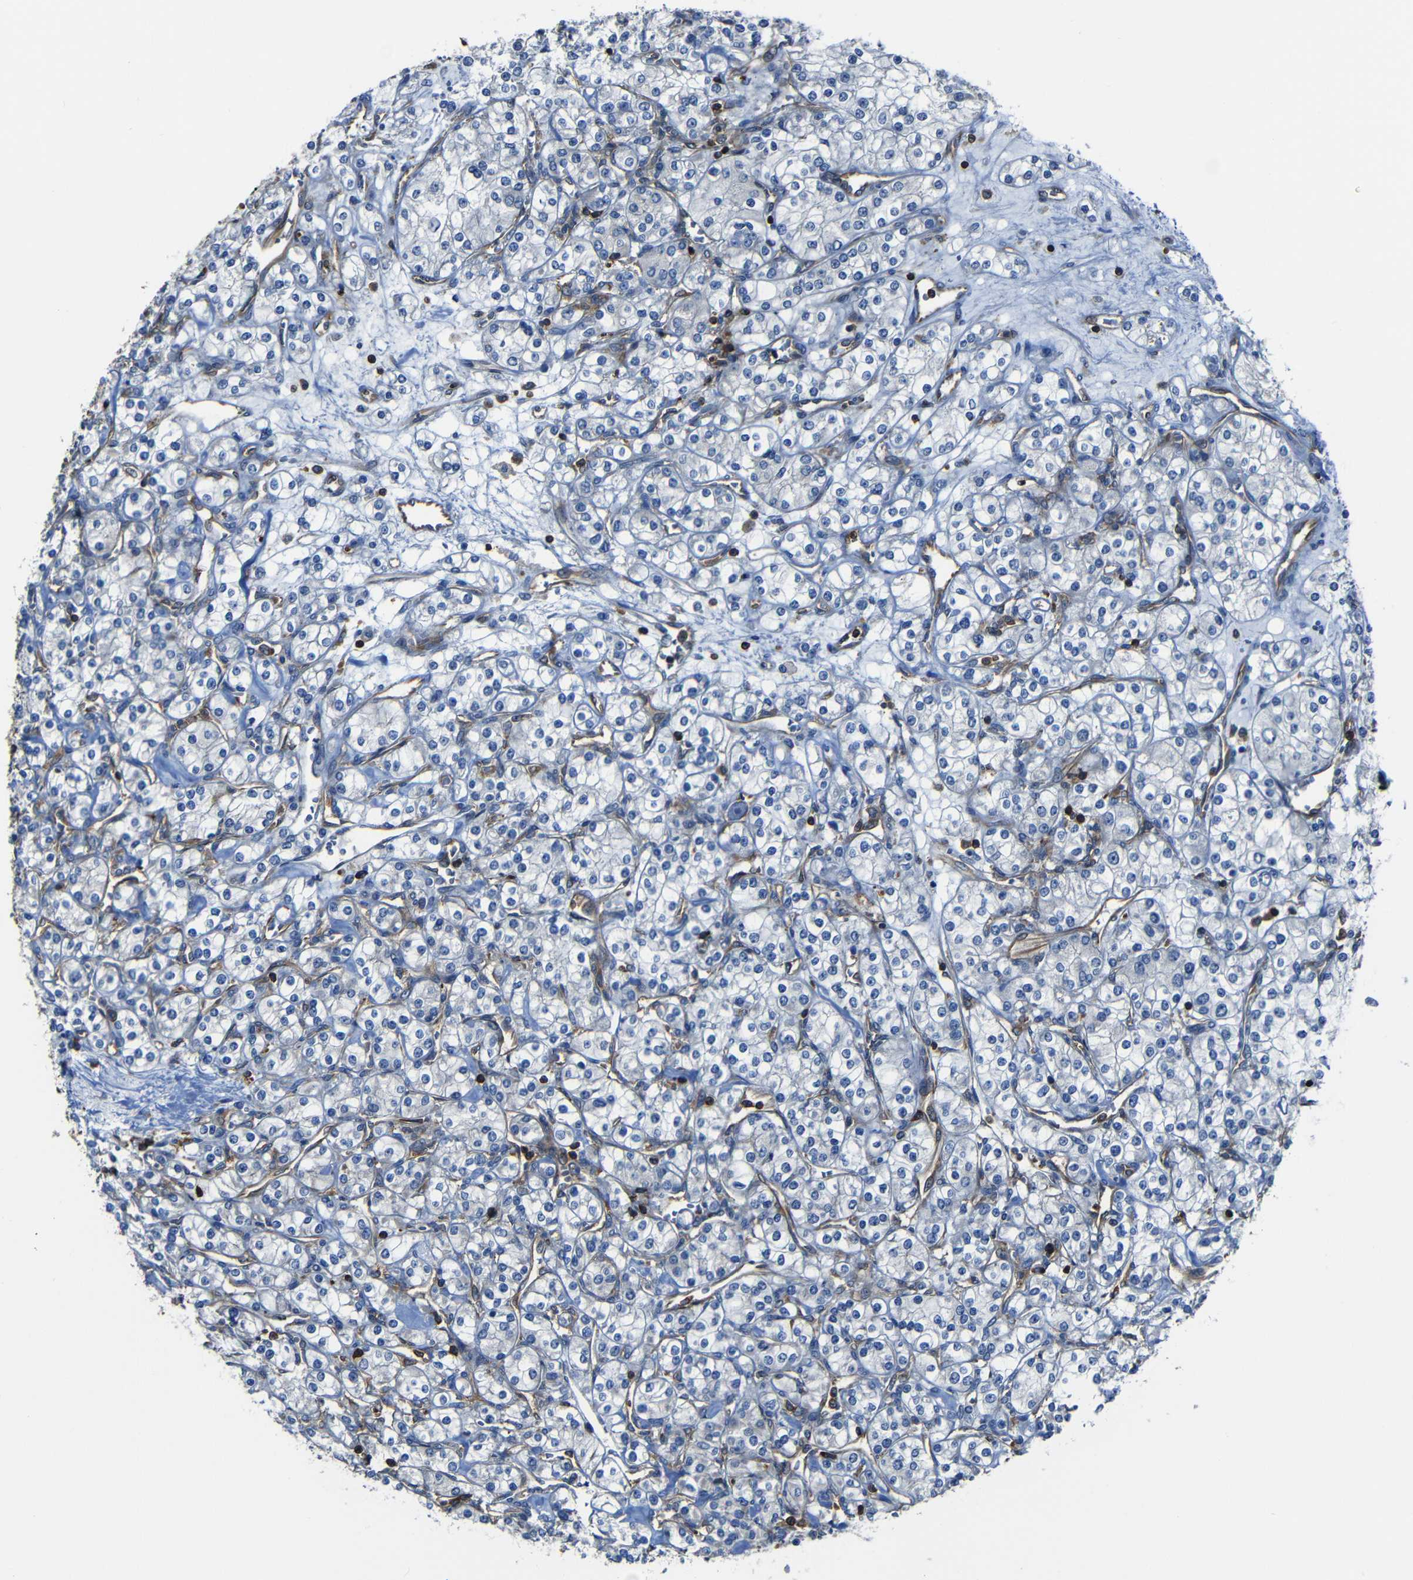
{"staining": {"intensity": "negative", "quantity": "none", "location": "none"}, "tissue": "renal cancer", "cell_type": "Tumor cells", "image_type": "cancer", "snomed": [{"axis": "morphology", "description": "Adenocarcinoma, NOS"}, {"axis": "topography", "description": "Kidney"}], "caption": "This is an immunohistochemistry (IHC) image of renal adenocarcinoma. There is no positivity in tumor cells.", "gene": "ARHGEF1", "patient": {"sex": "male", "age": 77}}